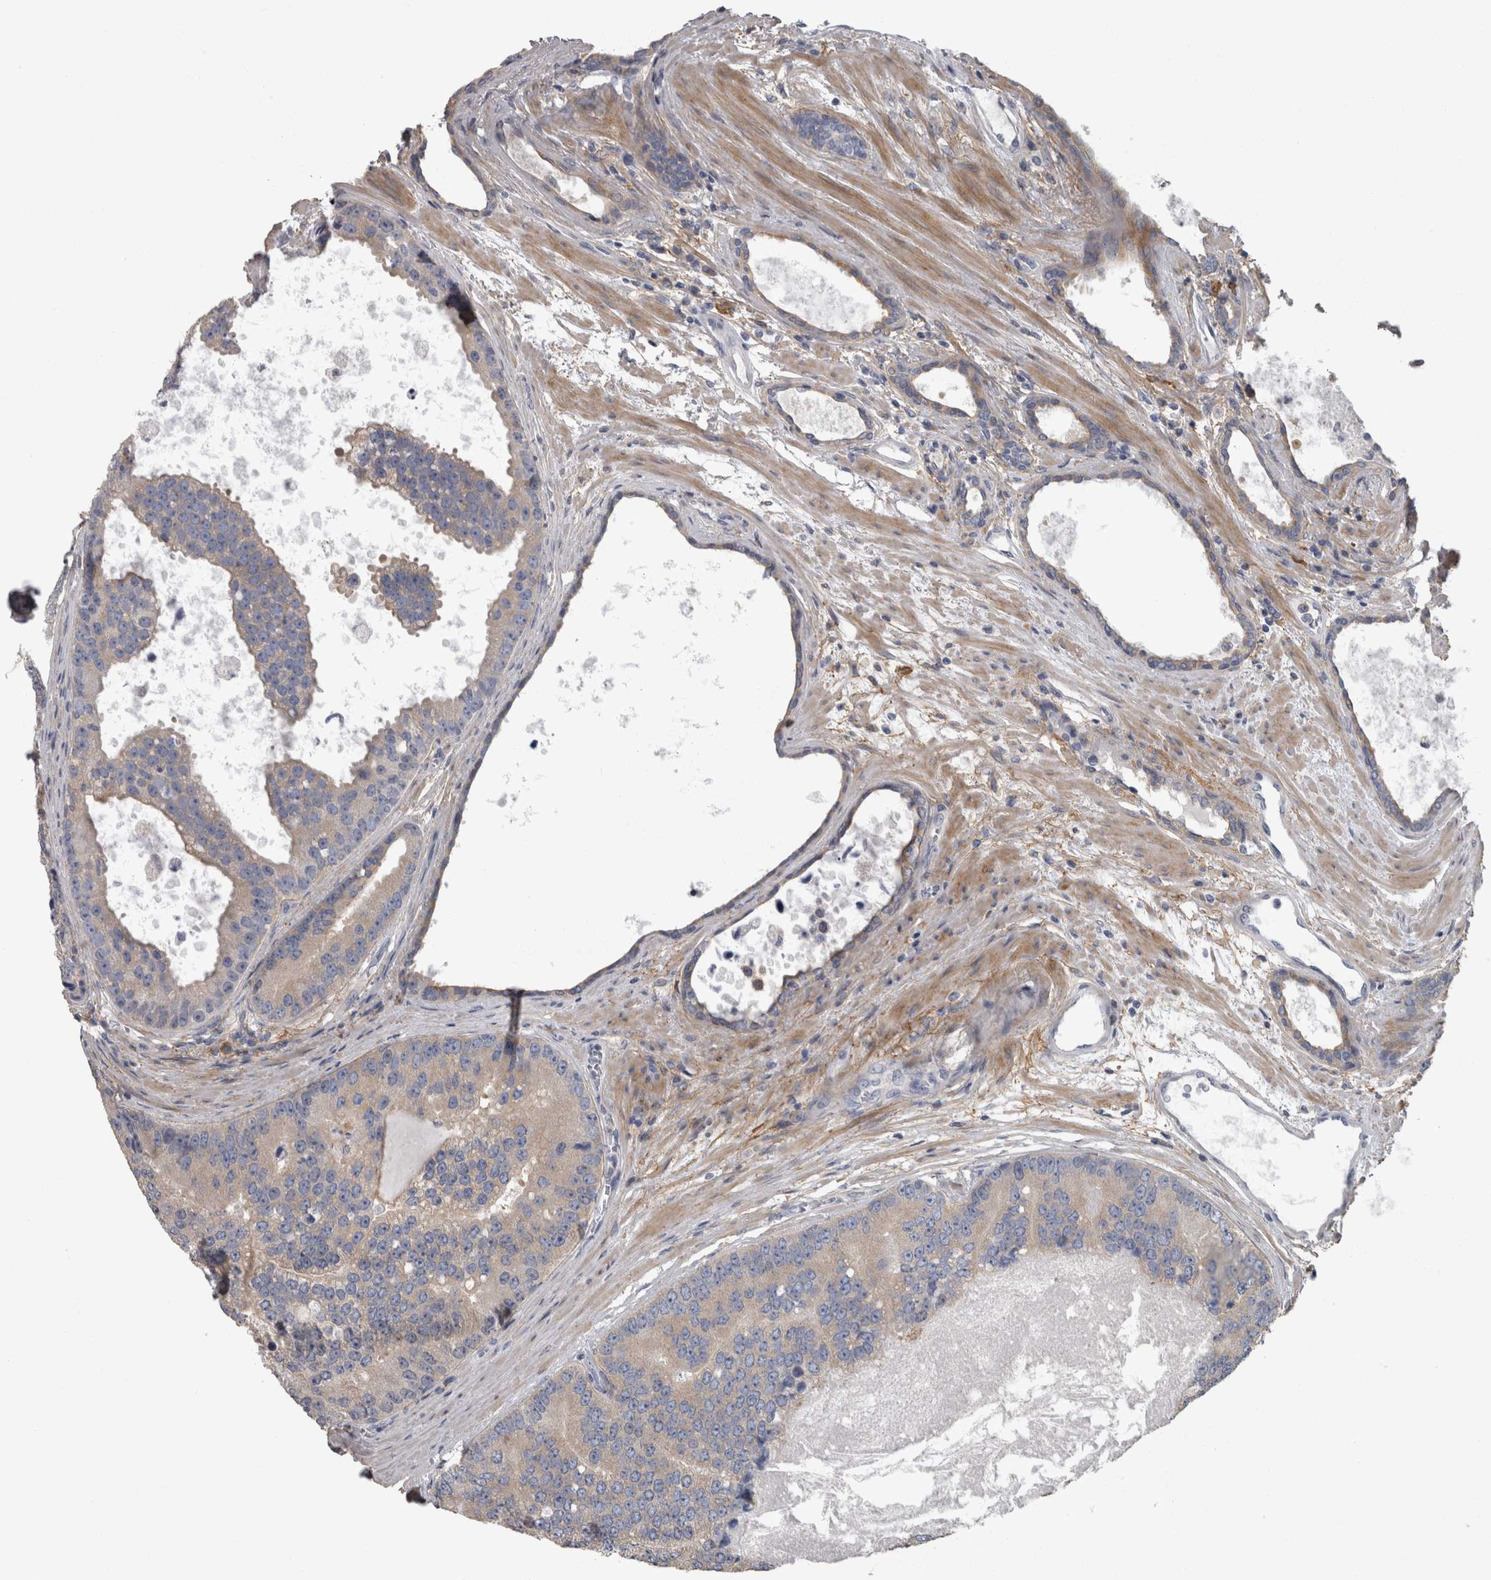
{"staining": {"intensity": "moderate", "quantity": "25%-75%", "location": "cytoplasmic/membranous"}, "tissue": "prostate cancer", "cell_type": "Tumor cells", "image_type": "cancer", "snomed": [{"axis": "morphology", "description": "Adenocarcinoma, High grade"}, {"axis": "topography", "description": "Prostate"}], "caption": "Approximately 25%-75% of tumor cells in human prostate cancer reveal moderate cytoplasmic/membranous protein positivity as visualized by brown immunohistochemical staining.", "gene": "EFEMP2", "patient": {"sex": "male", "age": 70}}